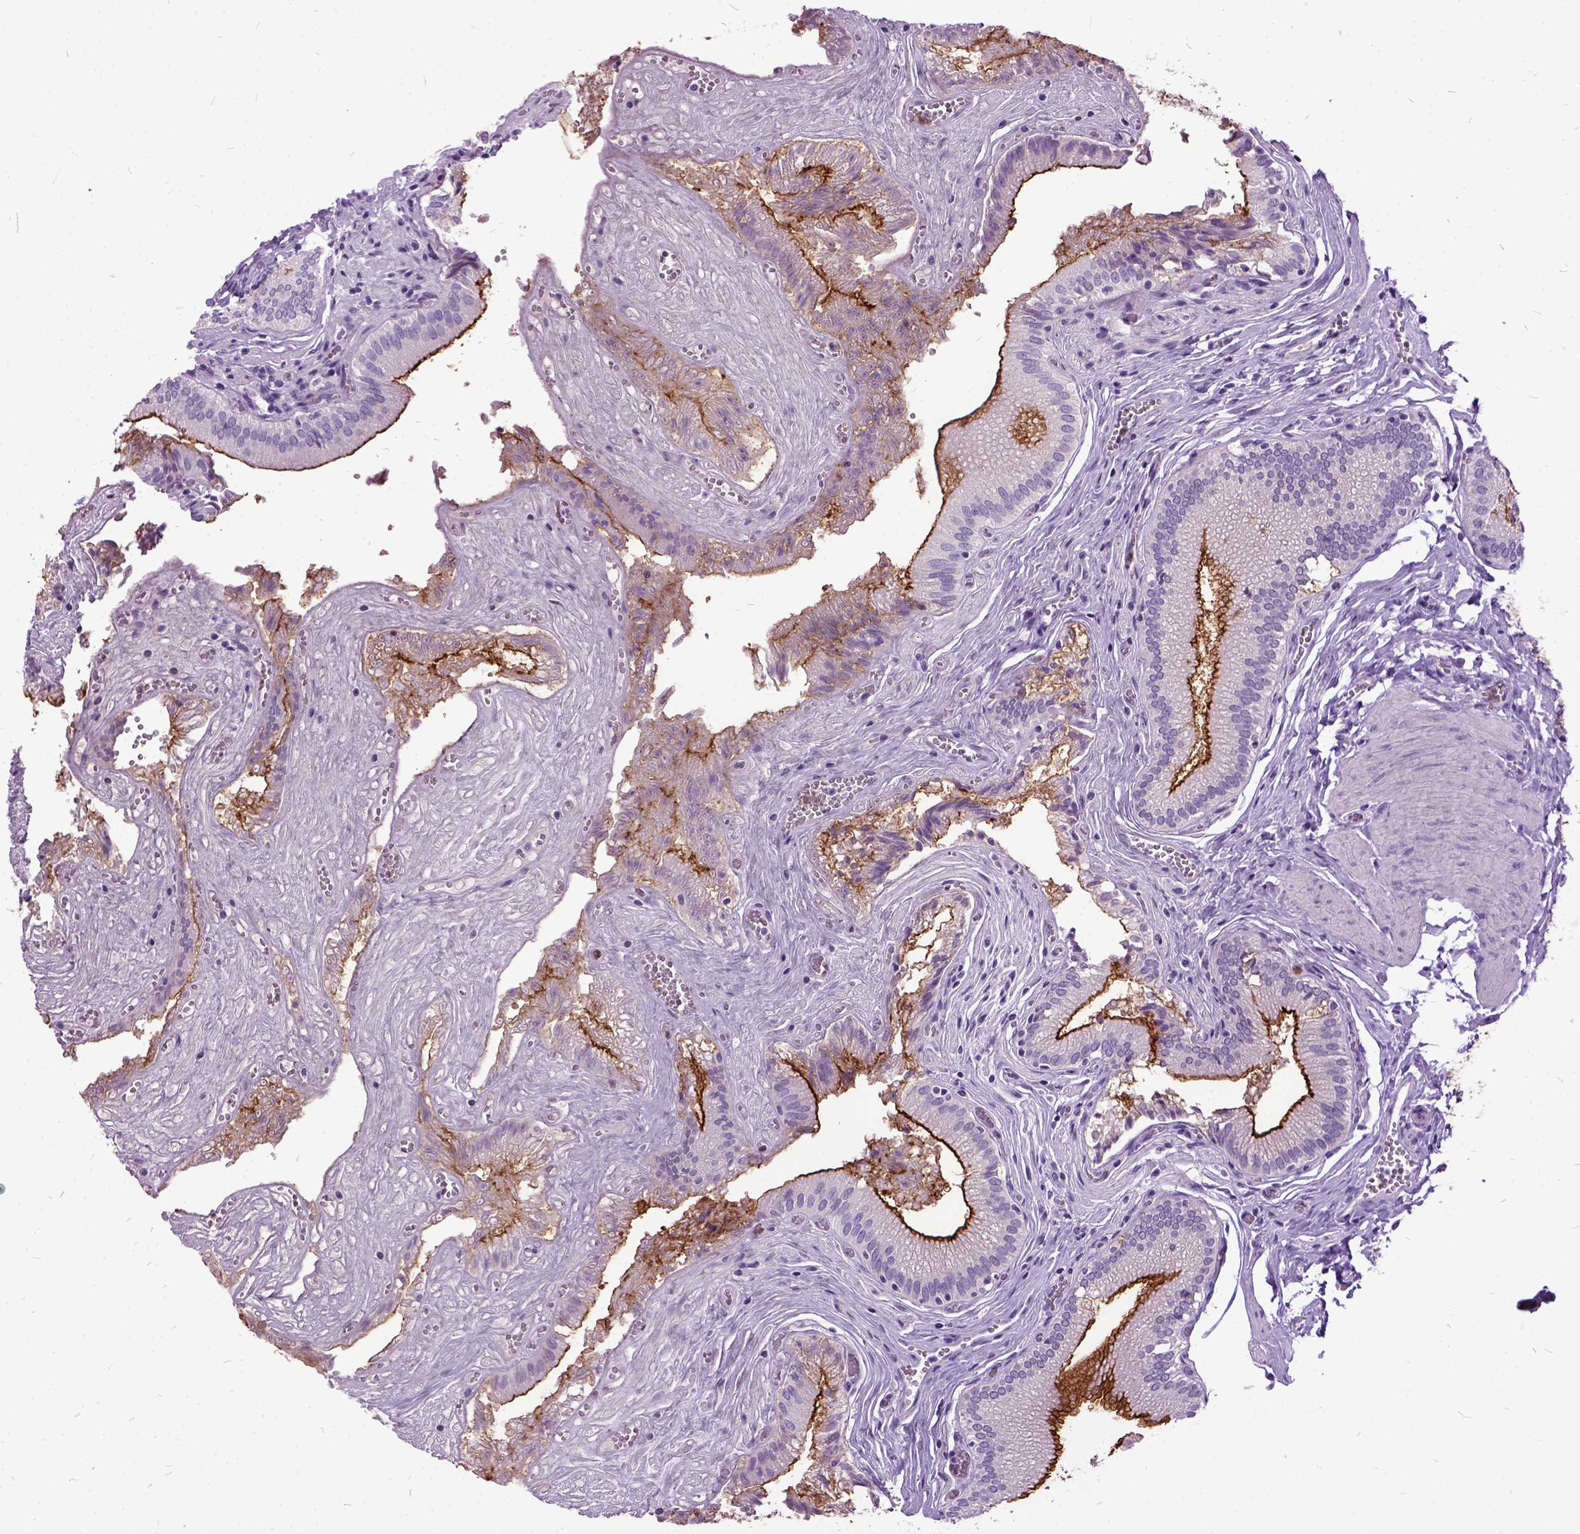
{"staining": {"intensity": "strong", "quantity": "<25%", "location": "cytoplasmic/membranous"}, "tissue": "gallbladder", "cell_type": "Glandular cells", "image_type": "normal", "snomed": [{"axis": "morphology", "description": "Normal tissue, NOS"}, {"axis": "topography", "description": "Gallbladder"}, {"axis": "topography", "description": "Peripheral nerve tissue"}], "caption": "Approximately <25% of glandular cells in benign human gallbladder exhibit strong cytoplasmic/membranous protein positivity as visualized by brown immunohistochemical staining.", "gene": "MME", "patient": {"sex": "male", "age": 17}}